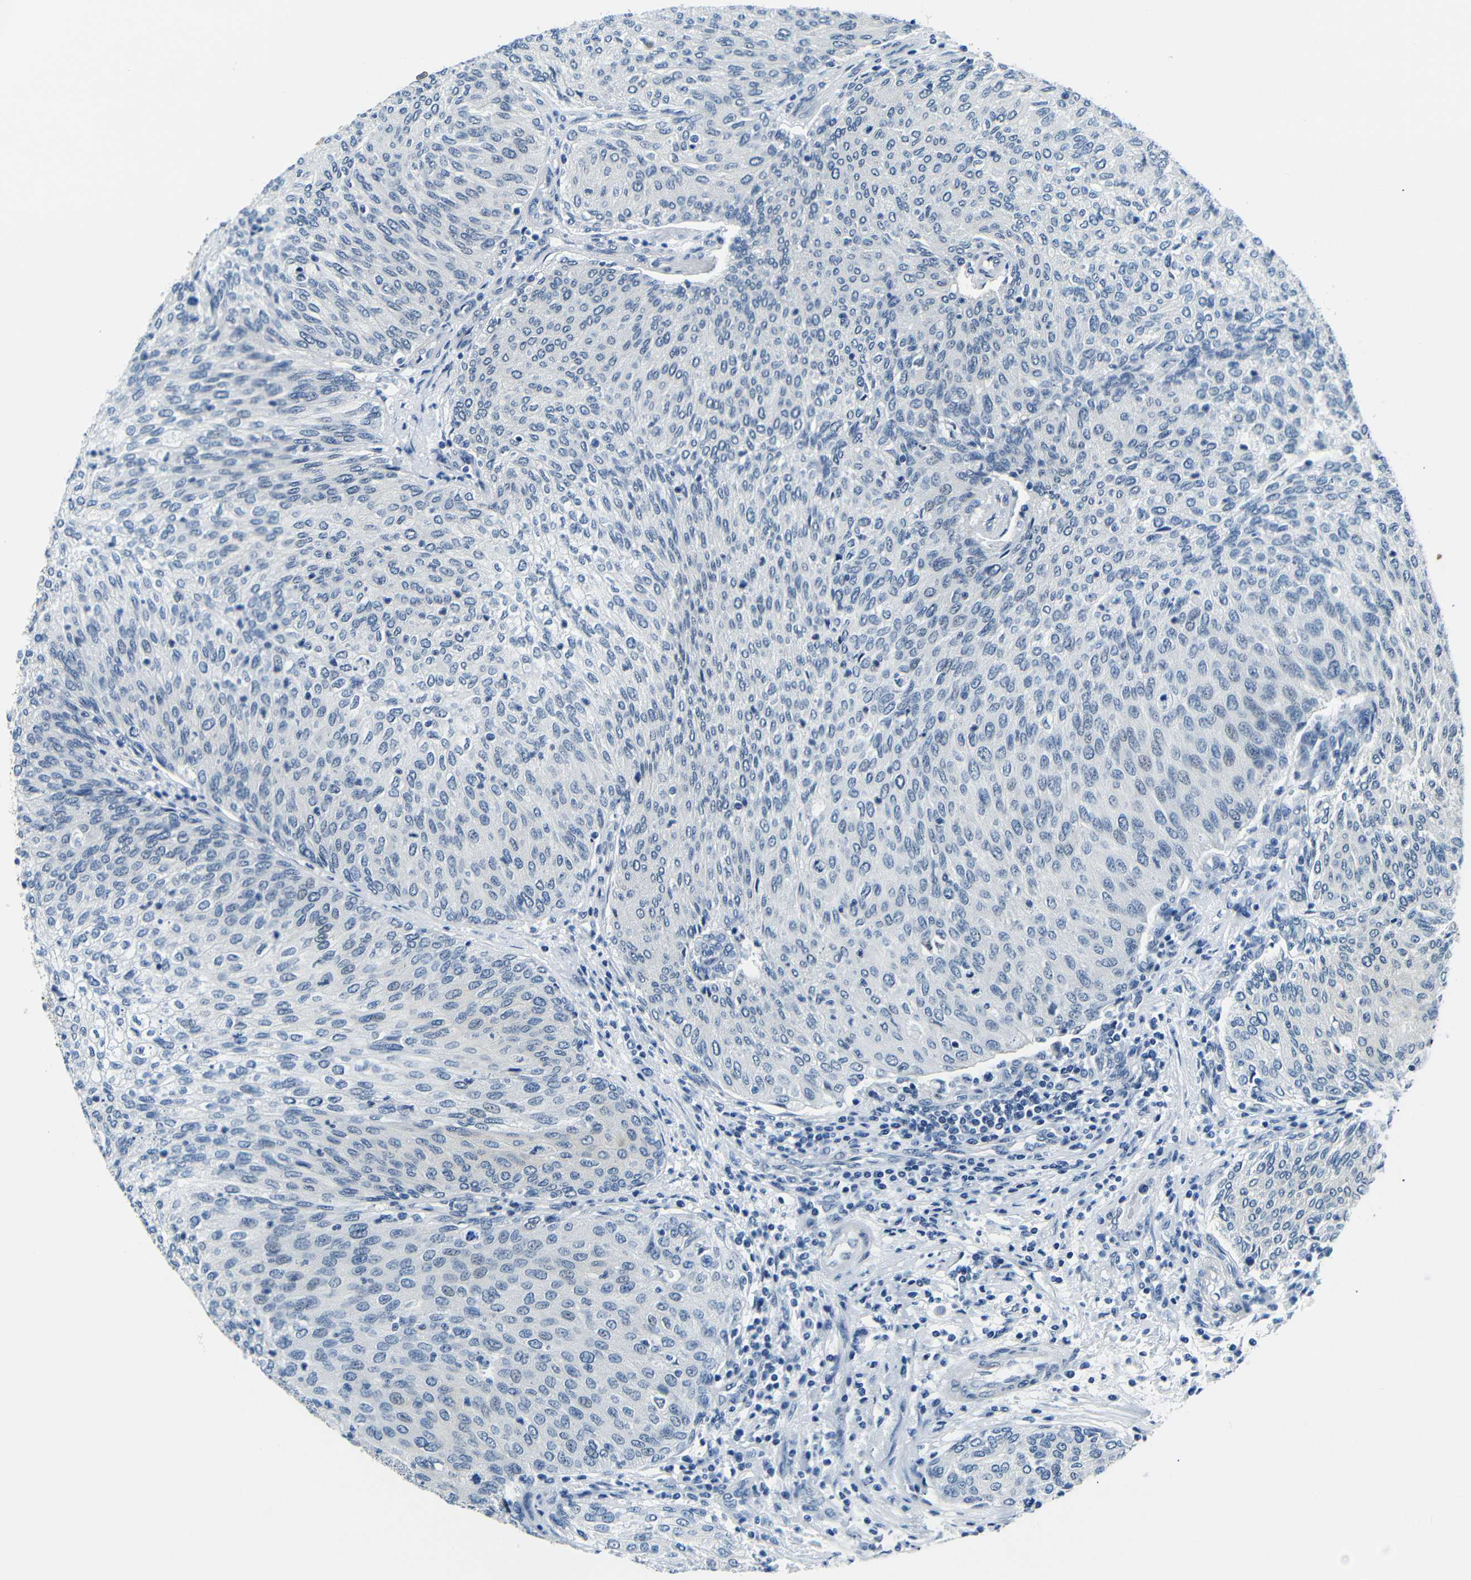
{"staining": {"intensity": "negative", "quantity": "none", "location": "none"}, "tissue": "urothelial cancer", "cell_type": "Tumor cells", "image_type": "cancer", "snomed": [{"axis": "morphology", "description": "Urothelial carcinoma, Low grade"}, {"axis": "topography", "description": "Urinary bladder"}], "caption": "Tumor cells show no significant positivity in urothelial cancer.", "gene": "TAFA1", "patient": {"sex": "female", "age": 79}}